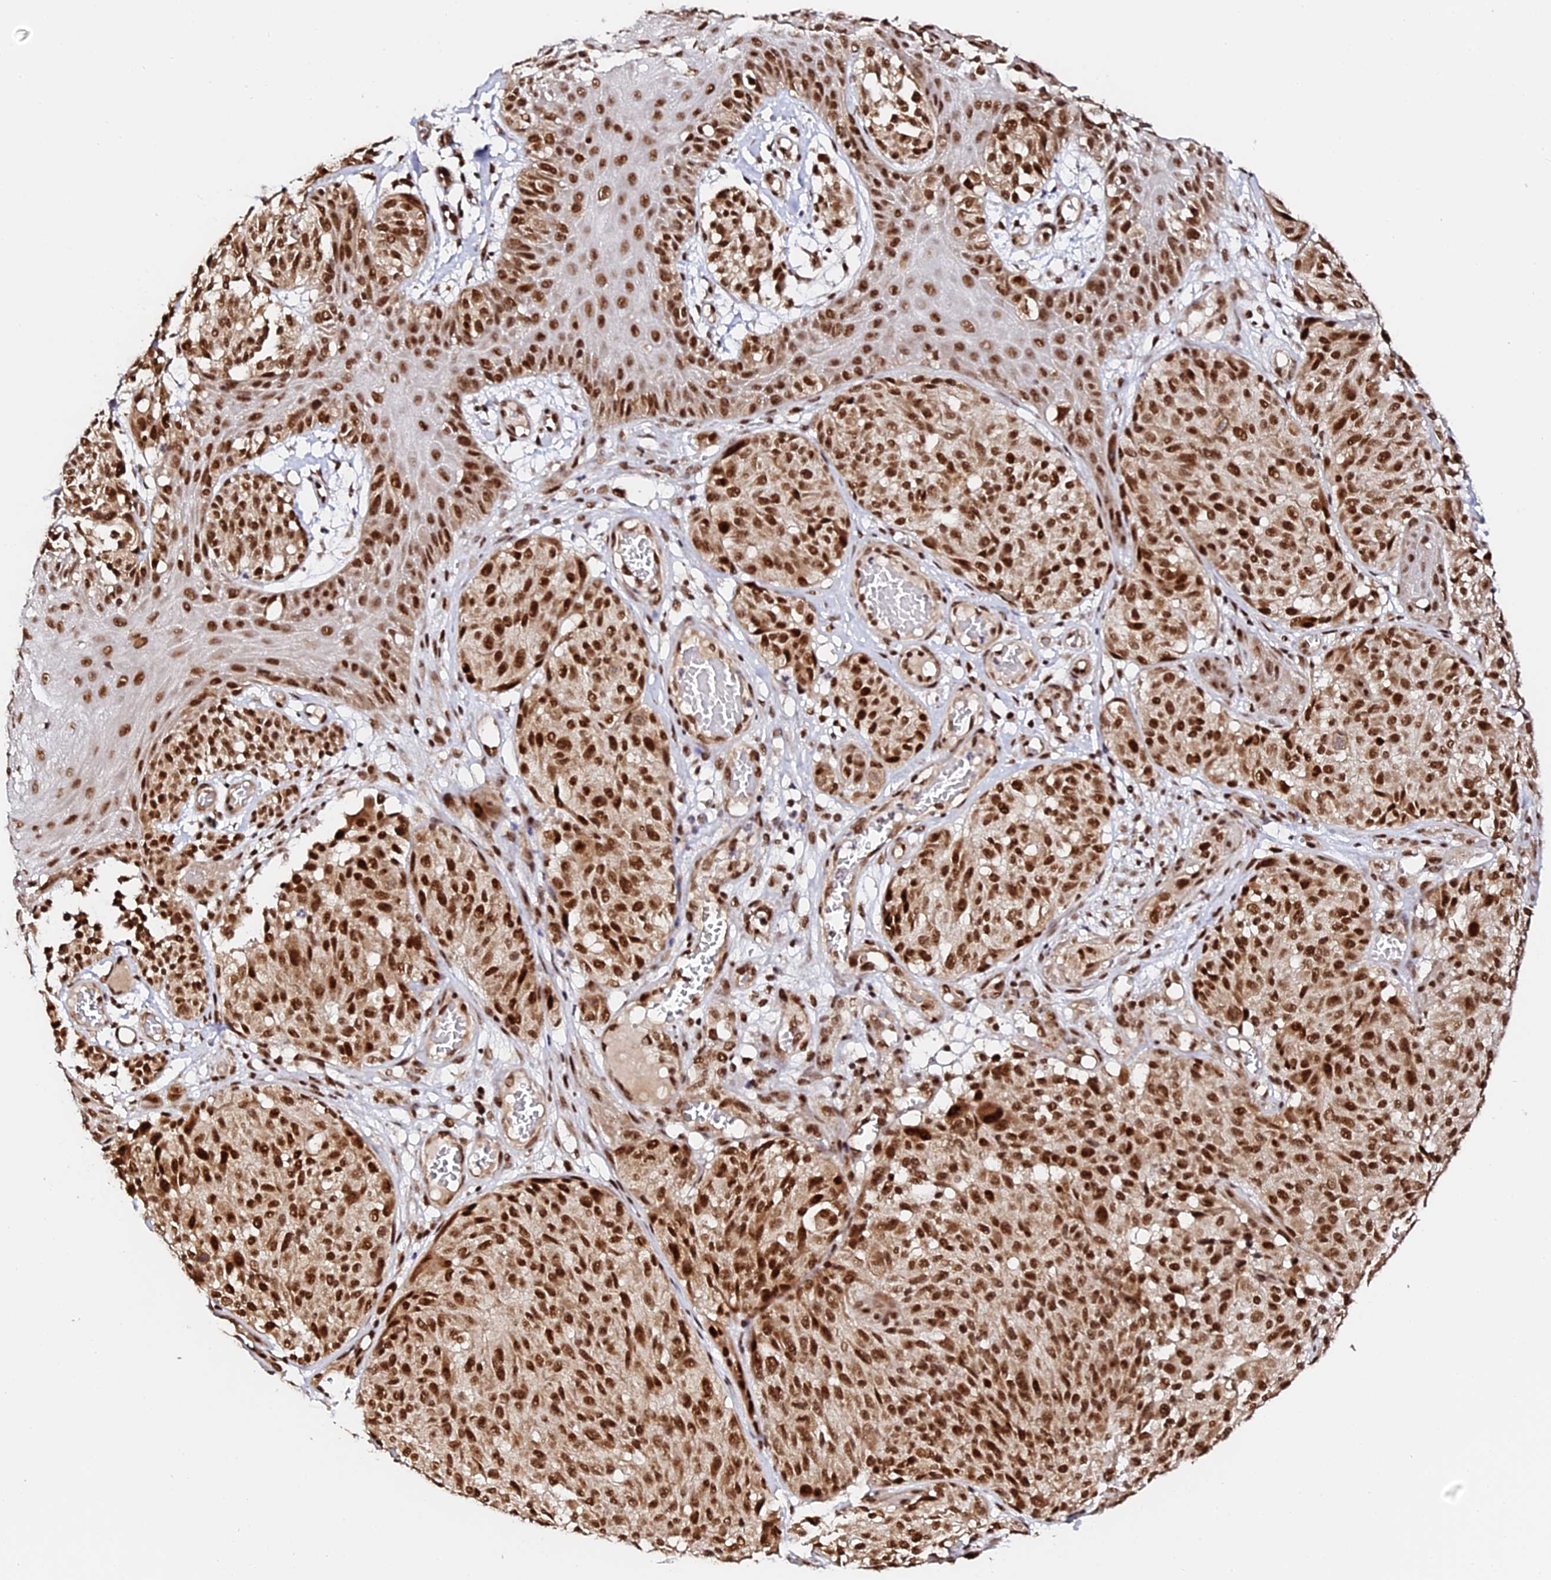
{"staining": {"intensity": "strong", "quantity": ">75%", "location": "nuclear"}, "tissue": "melanoma", "cell_type": "Tumor cells", "image_type": "cancer", "snomed": [{"axis": "morphology", "description": "Malignant melanoma, NOS"}, {"axis": "topography", "description": "Skin"}], "caption": "This photomicrograph displays malignant melanoma stained with immunohistochemistry to label a protein in brown. The nuclear of tumor cells show strong positivity for the protein. Nuclei are counter-stained blue.", "gene": "MCRS1", "patient": {"sex": "male", "age": 83}}